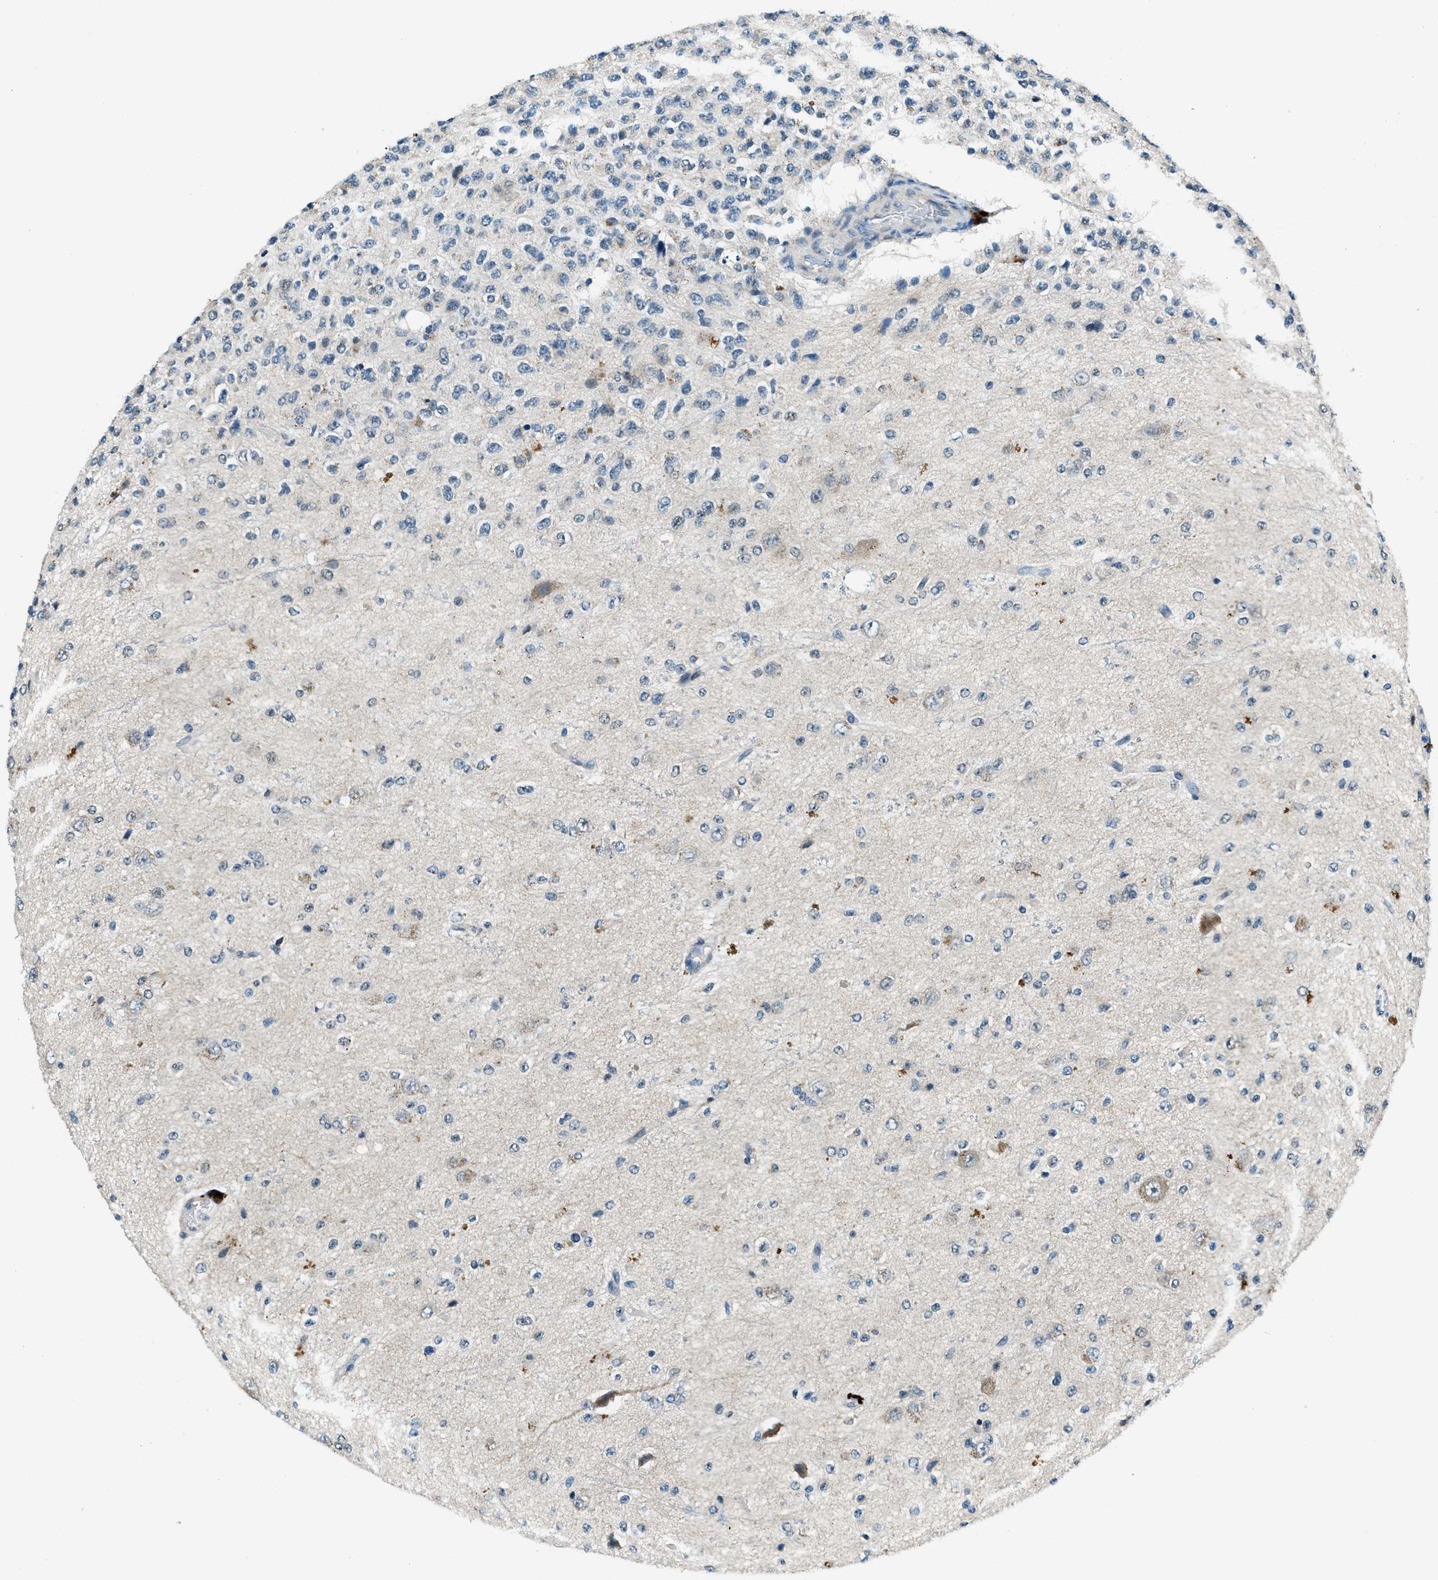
{"staining": {"intensity": "negative", "quantity": "none", "location": "none"}, "tissue": "glioma", "cell_type": "Tumor cells", "image_type": "cancer", "snomed": [{"axis": "morphology", "description": "Glioma, malignant, High grade"}, {"axis": "topography", "description": "pancreas cauda"}], "caption": "High power microscopy micrograph of an immunohistochemistry (IHC) micrograph of high-grade glioma (malignant), revealing no significant positivity in tumor cells.", "gene": "GINM1", "patient": {"sex": "male", "age": 60}}